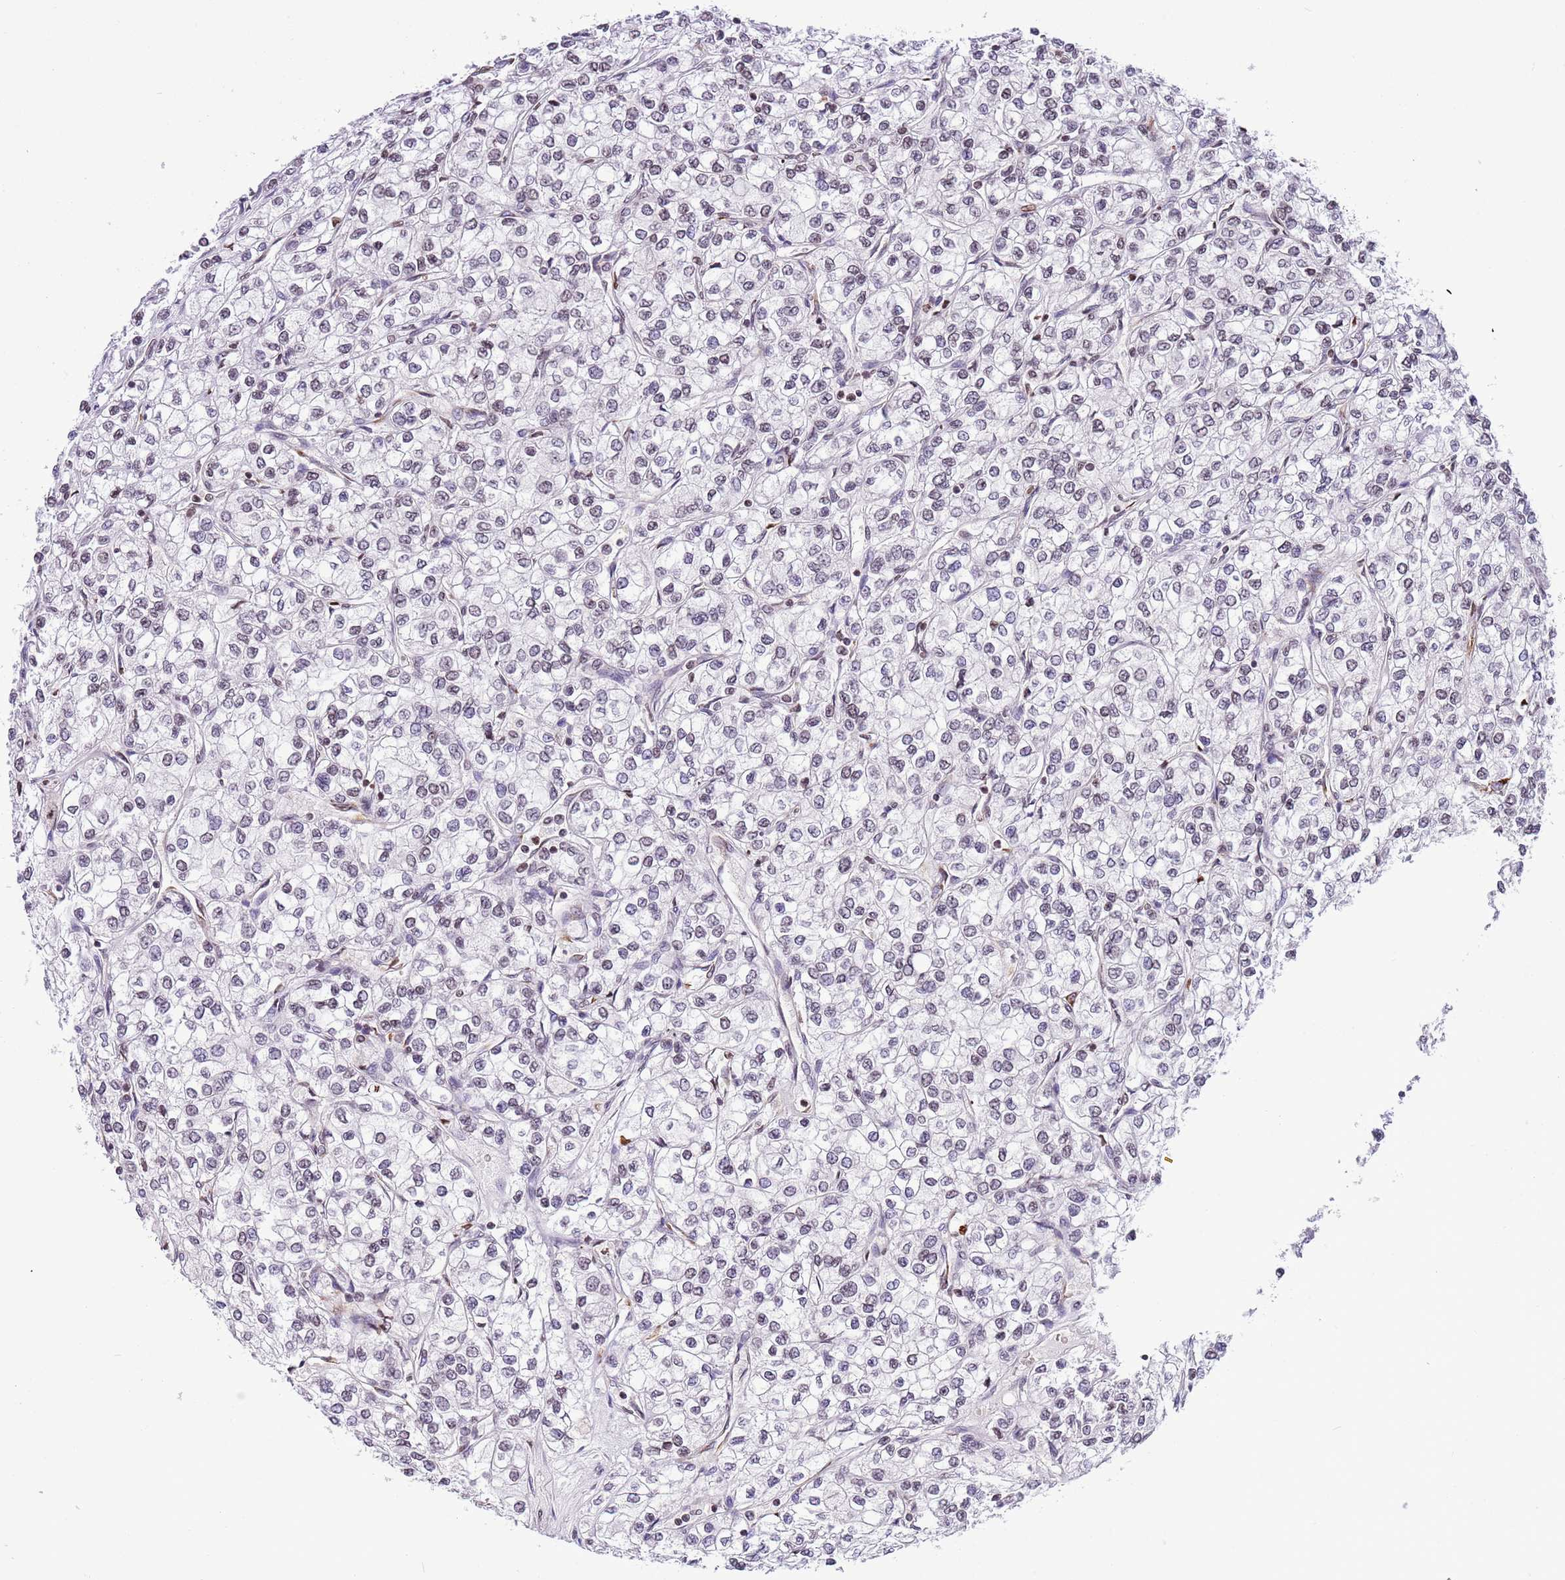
{"staining": {"intensity": "negative", "quantity": "none", "location": "none"}, "tissue": "renal cancer", "cell_type": "Tumor cells", "image_type": "cancer", "snomed": [{"axis": "morphology", "description": "Adenocarcinoma, NOS"}, {"axis": "topography", "description": "Kidney"}], "caption": "Human renal adenocarcinoma stained for a protein using immunohistochemistry exhibits no positivity in tumor cells.", "gene": "NRIP1", "patient": {"sex": "male", "age": 80}}